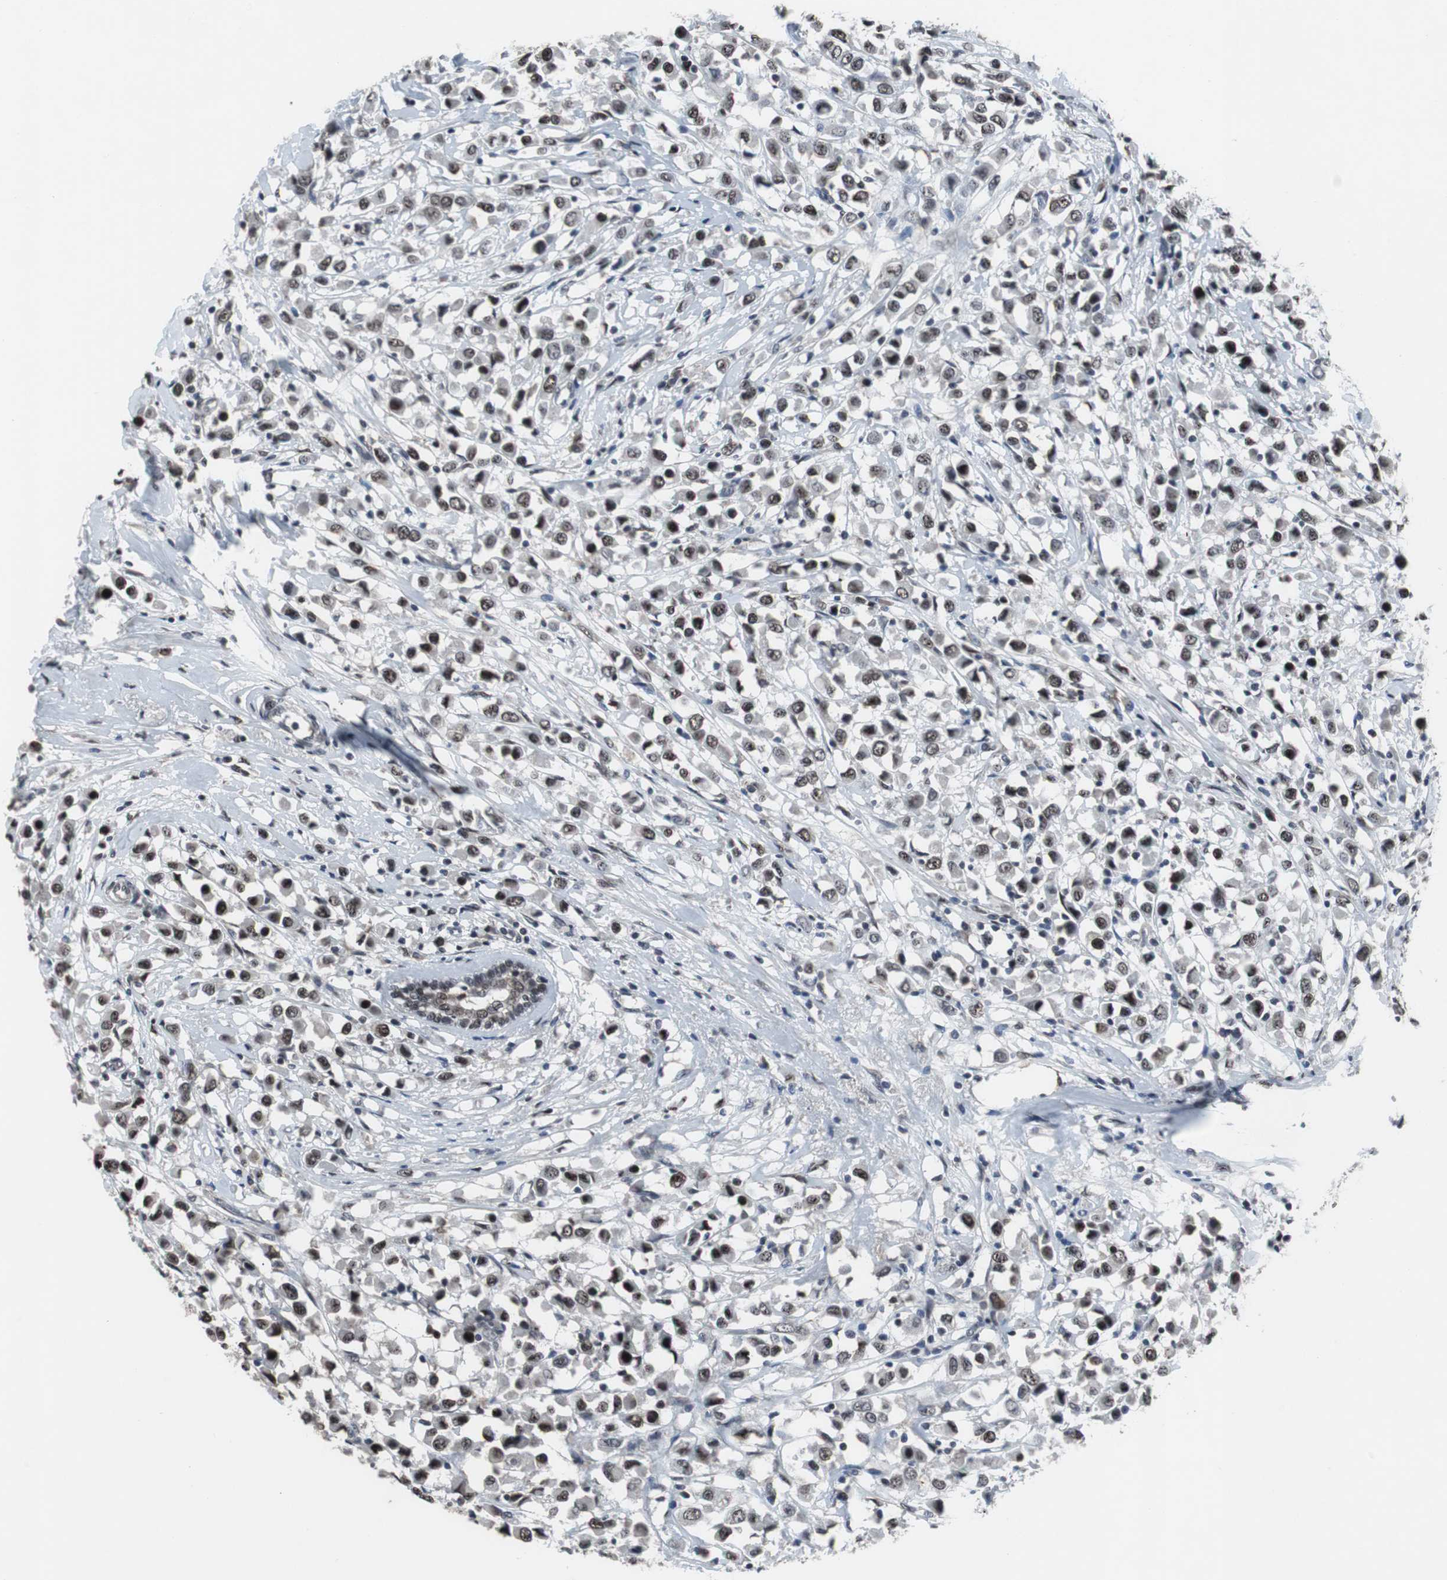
{"staining": {"intensity": "strong", "quantity": ">75%", "location": "nuclear"}, "tissue": "breast cancer", "cell_type": "Tumor cells", "image_type": "cancer", "snomed": [{"axis": "morphology", "description": "Duct carcinoma"}, {"axis": "topography", "description": "Breast"}], "caption": "A photomicrograph of human breast invasive ductal carcinoma stained for a protein exhibits strong nuclear brown staining in tumor cells.", "gene": "FOXP4", "patient": {"sex": "female", "age": 61}}